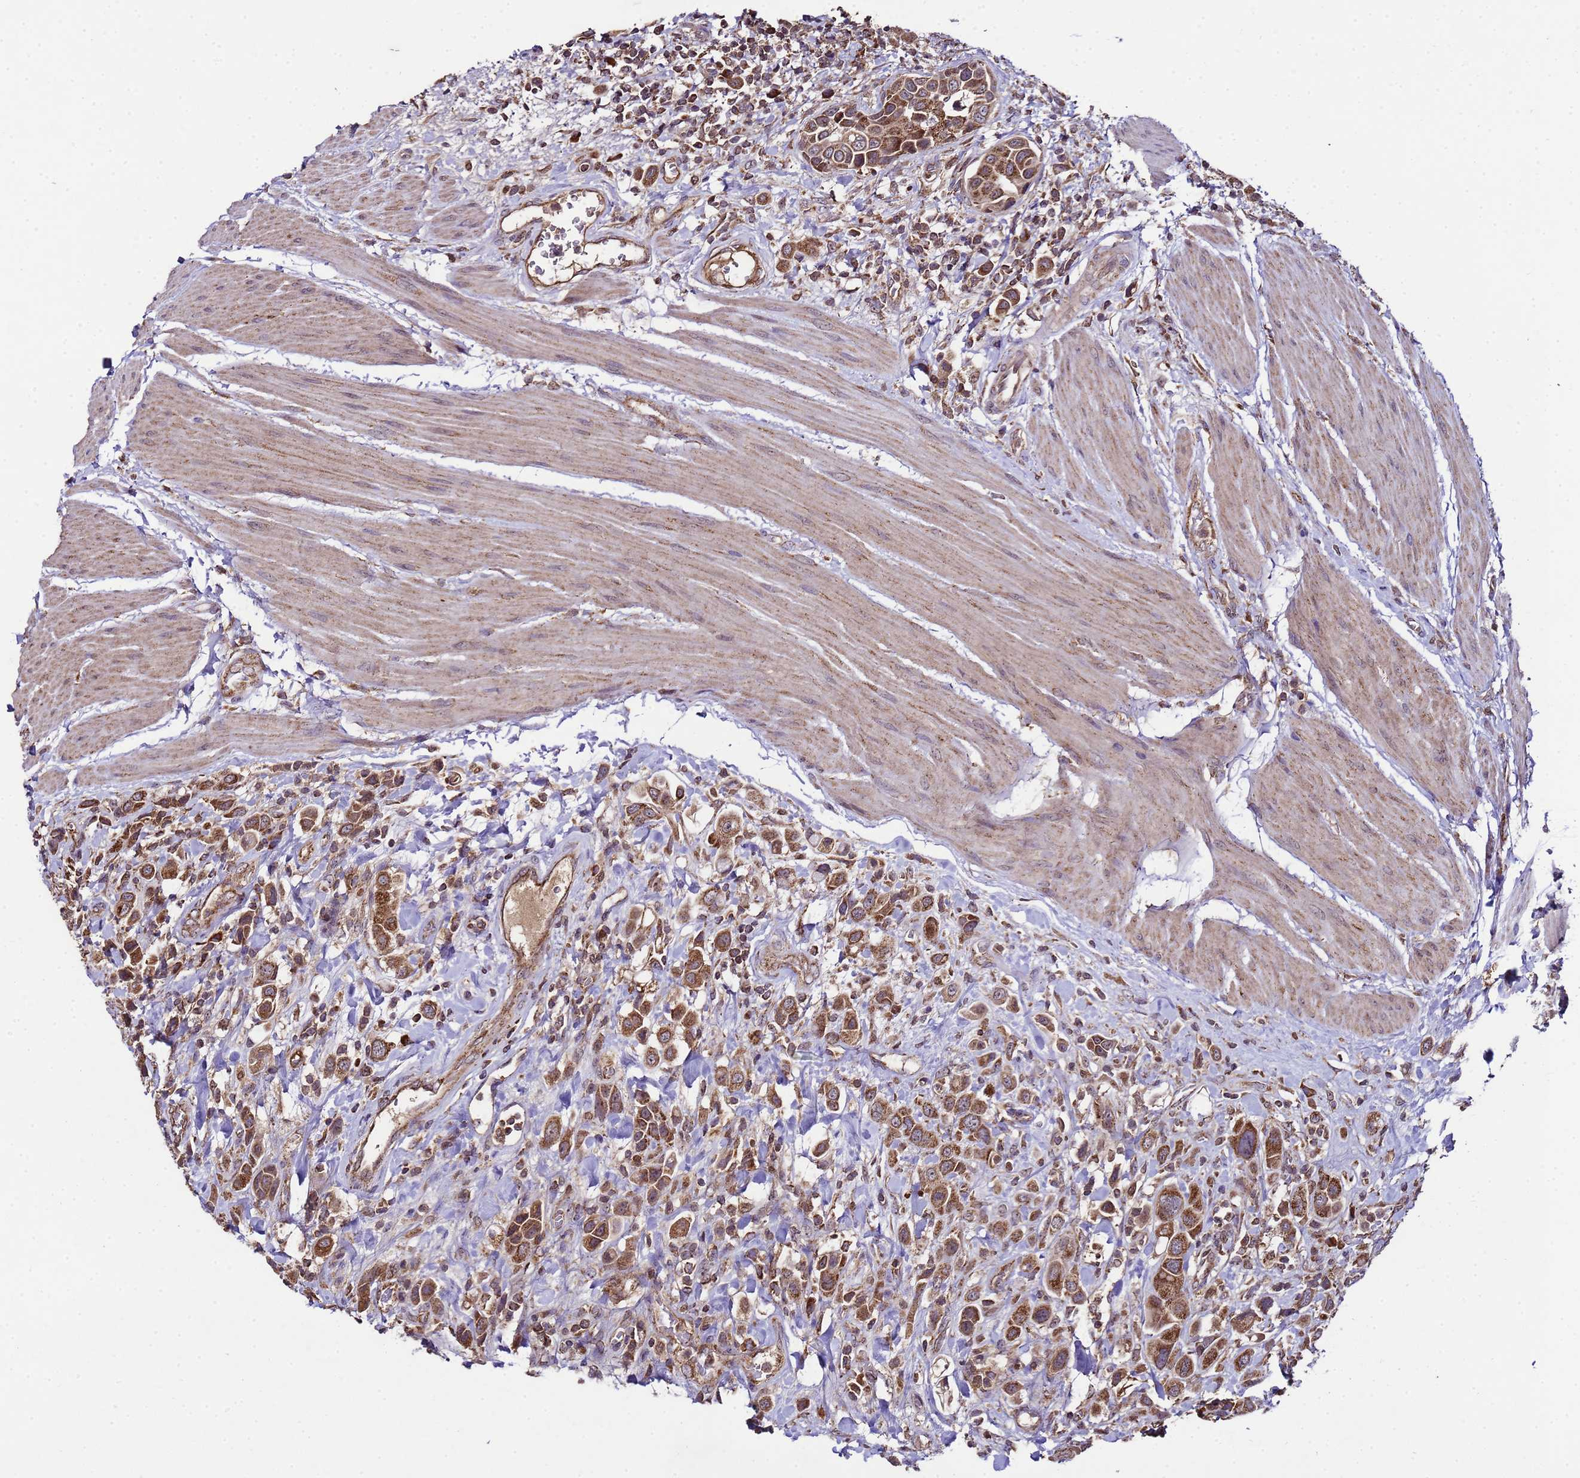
{"staining": {"intensity": "strong", "quantity": ">75%", "location": "cytoplasmic/membranous"}, "tissue": "urothelial cancer", "cell_type": "Tumor cells", "image_type": "cancer", "snomed": [{"axis": "morphology", "description": "Urothelial carcinoma, High grade"}, {"axis": "topography", "description": "Urinary bladder"}], "caption": "High-magnification brightfield microscopy of urothelial carcinoma (high-grade) stained with DAB (3,3'-diaminobenzidine) (brown) and counterstained with hematoxylin (blue). tumor cells exhibit strong cytoplasmic/membranous positivity is present in approximately>75% of cells.", "gene": "HSPBAP1", "patient": {"sex": "male", "age": 50}}